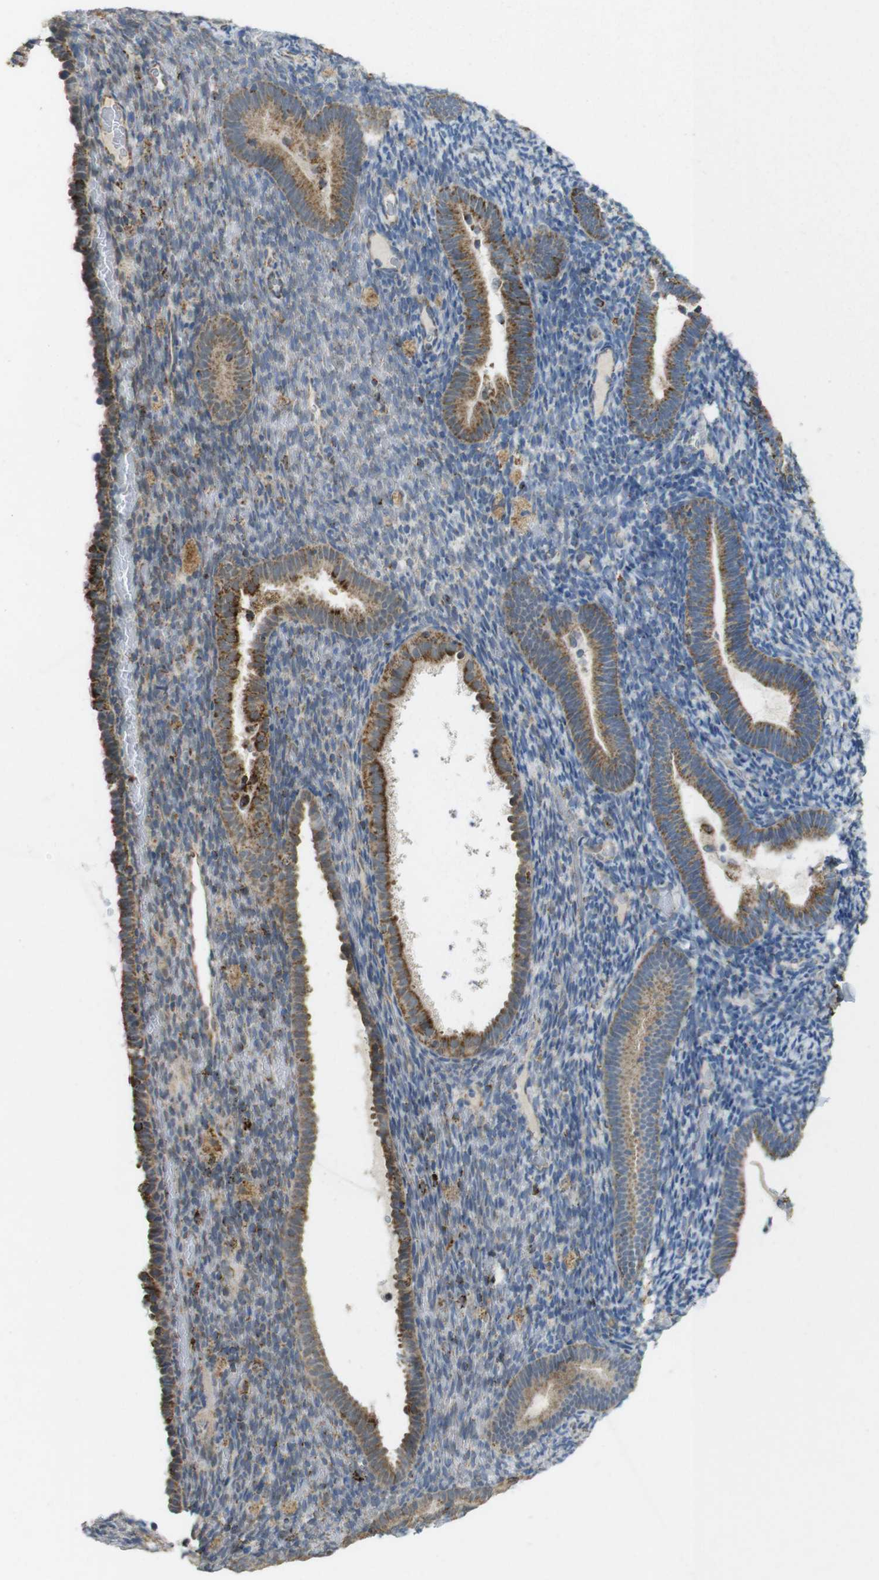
{"staining": {"intensity": "weak", "quantity": "<25%", "location": "cytoplasmic/membranous"}, "tissue": "endometrium", "cell_type": "Cells in endometrial stroma", "image_type": "normal", "snomed": [{"axis": "morphology", "description": "Normal tissue, NOS"}, {"axis": "topography", "description": "Endometrium"}], "caption": "The photomicrograph demonstrates no staining of cells in endometrial stroma in normal endometrium. (Immunohistochemistry, brightfield microscopy, high magnification).", "gene": "CALHM2", "patient": {"sex": "female", "age": 51}}